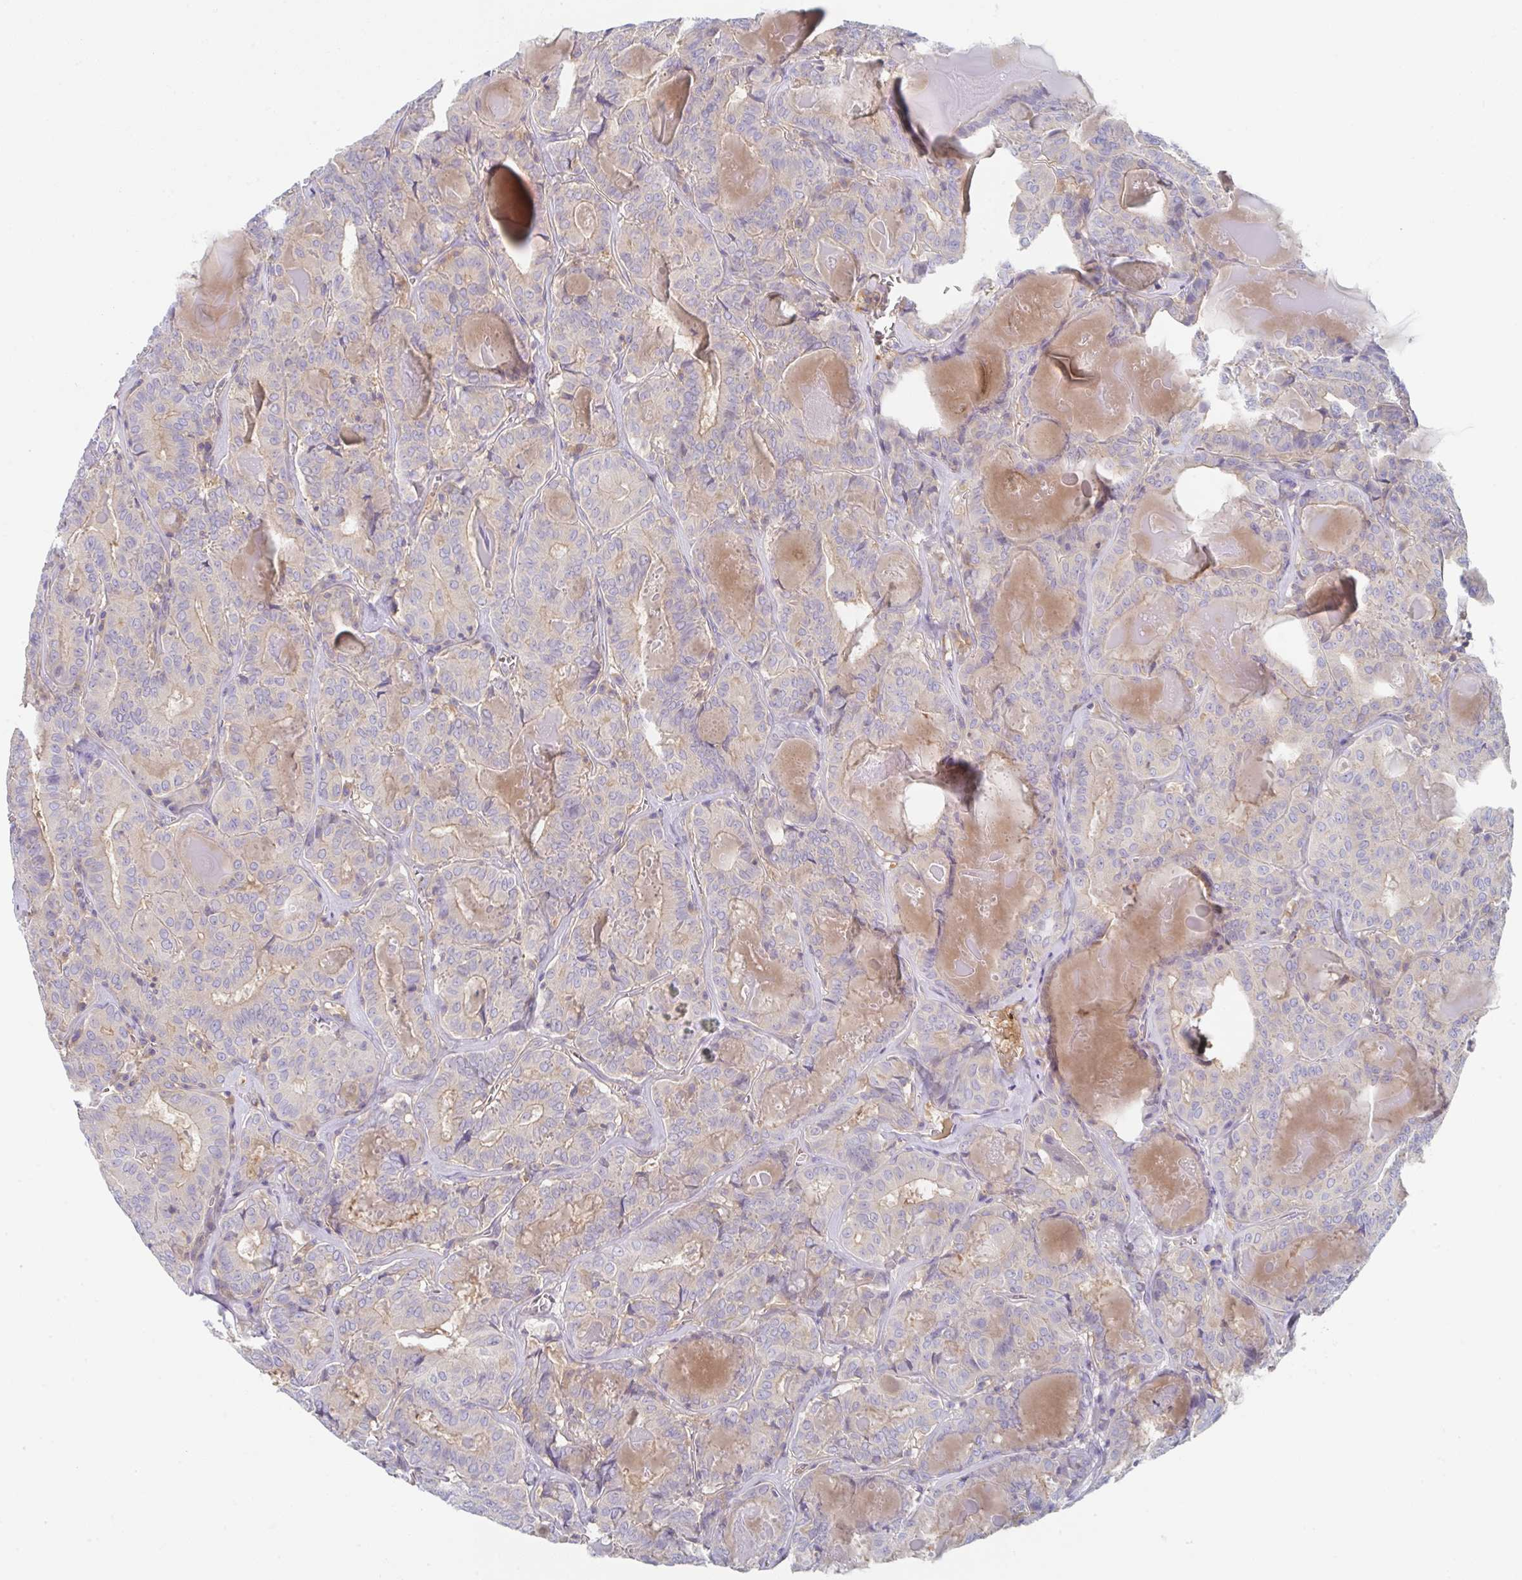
{"staining": {"intensity": "weak", "quantity": "25%-75%", "location": "cytoplasmic/membranous"}, "tissue": "thyroid cancer", "cell_type": "Tumor cells", "image_type": "cancer", "snomed": [{"axis": "morphology", "description": "Papillary adenocarcinoma, NOS"}, {"axis": "topography", "description": "Thyroid gland"}], "caption": "Immunohistochemical staining of thyroid cancer (papillary adenocarcinoma) displays low levels of weak cytoplasmic/membranous protein positivity in approximately 25%-75% of tumor cells.", "gene": "AMPD2", "patient": {"sex": "female", "age": 72}}